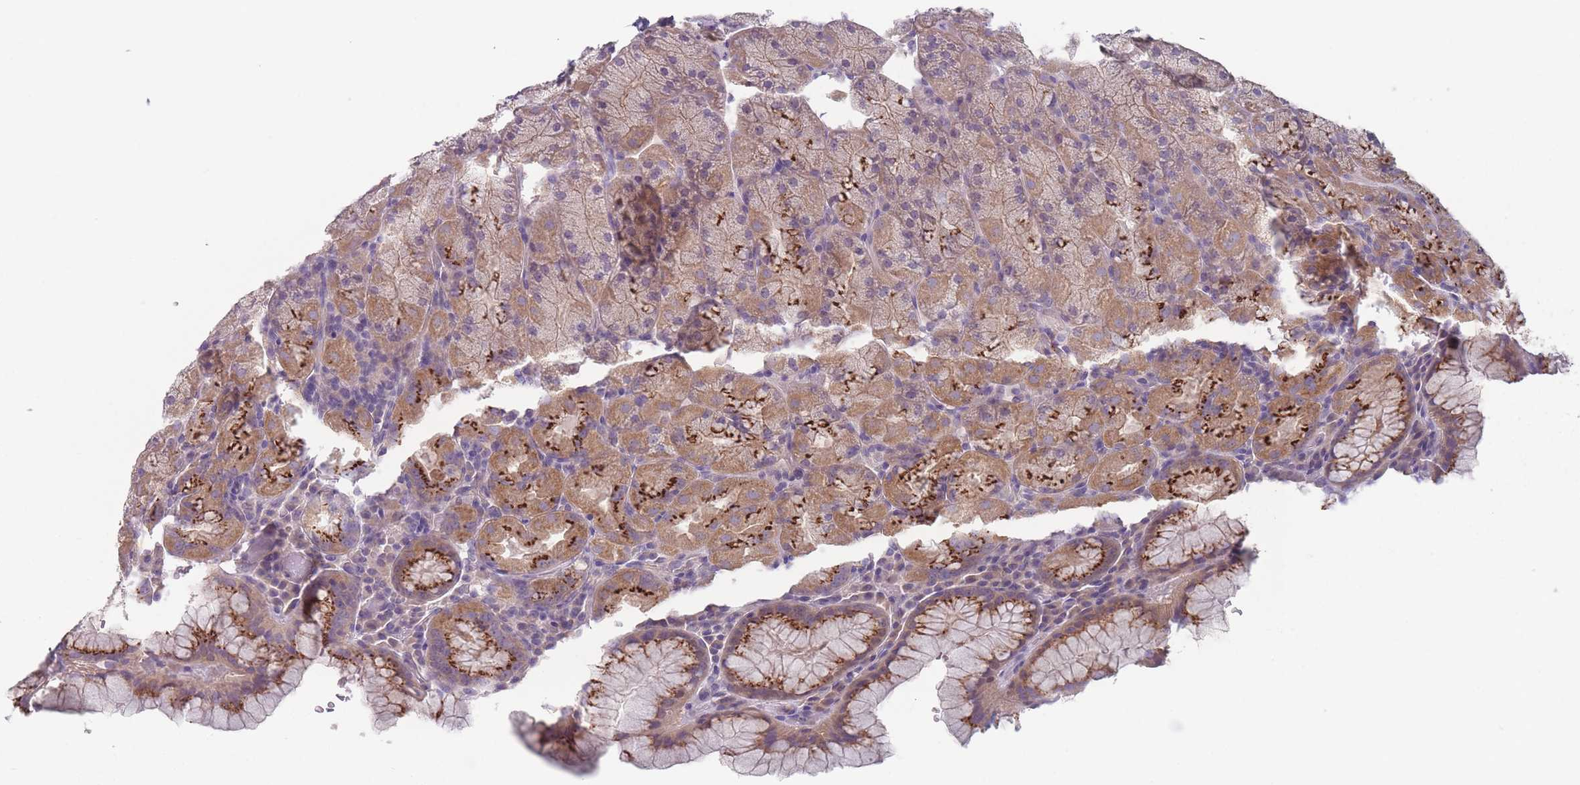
{"staining": {"intensity": "strong", "quantity": "25%-75%", "location": "cytoplasmic/membranous"}, "tissue": "stomach", "cell_type": "Glandular cells", "image_type": "normal", "snomed": [{"axis": "morphology", "description": "Normal tissue, NOS"}, {"axis": "topography", "description": "Stomach, upper"}, {"axis": "topography", "description": "Stomach, lower"}], "caption": "Stomach stained with DAB (3,3'-diaminobenzidine) immunohistochemistry displays high levels of strong cytoplasmic/membranous staining in approximately 25%-75% of glandular cells.", "gene": "AKAIN1", "patient": {"sex": "male", "age": 80}}